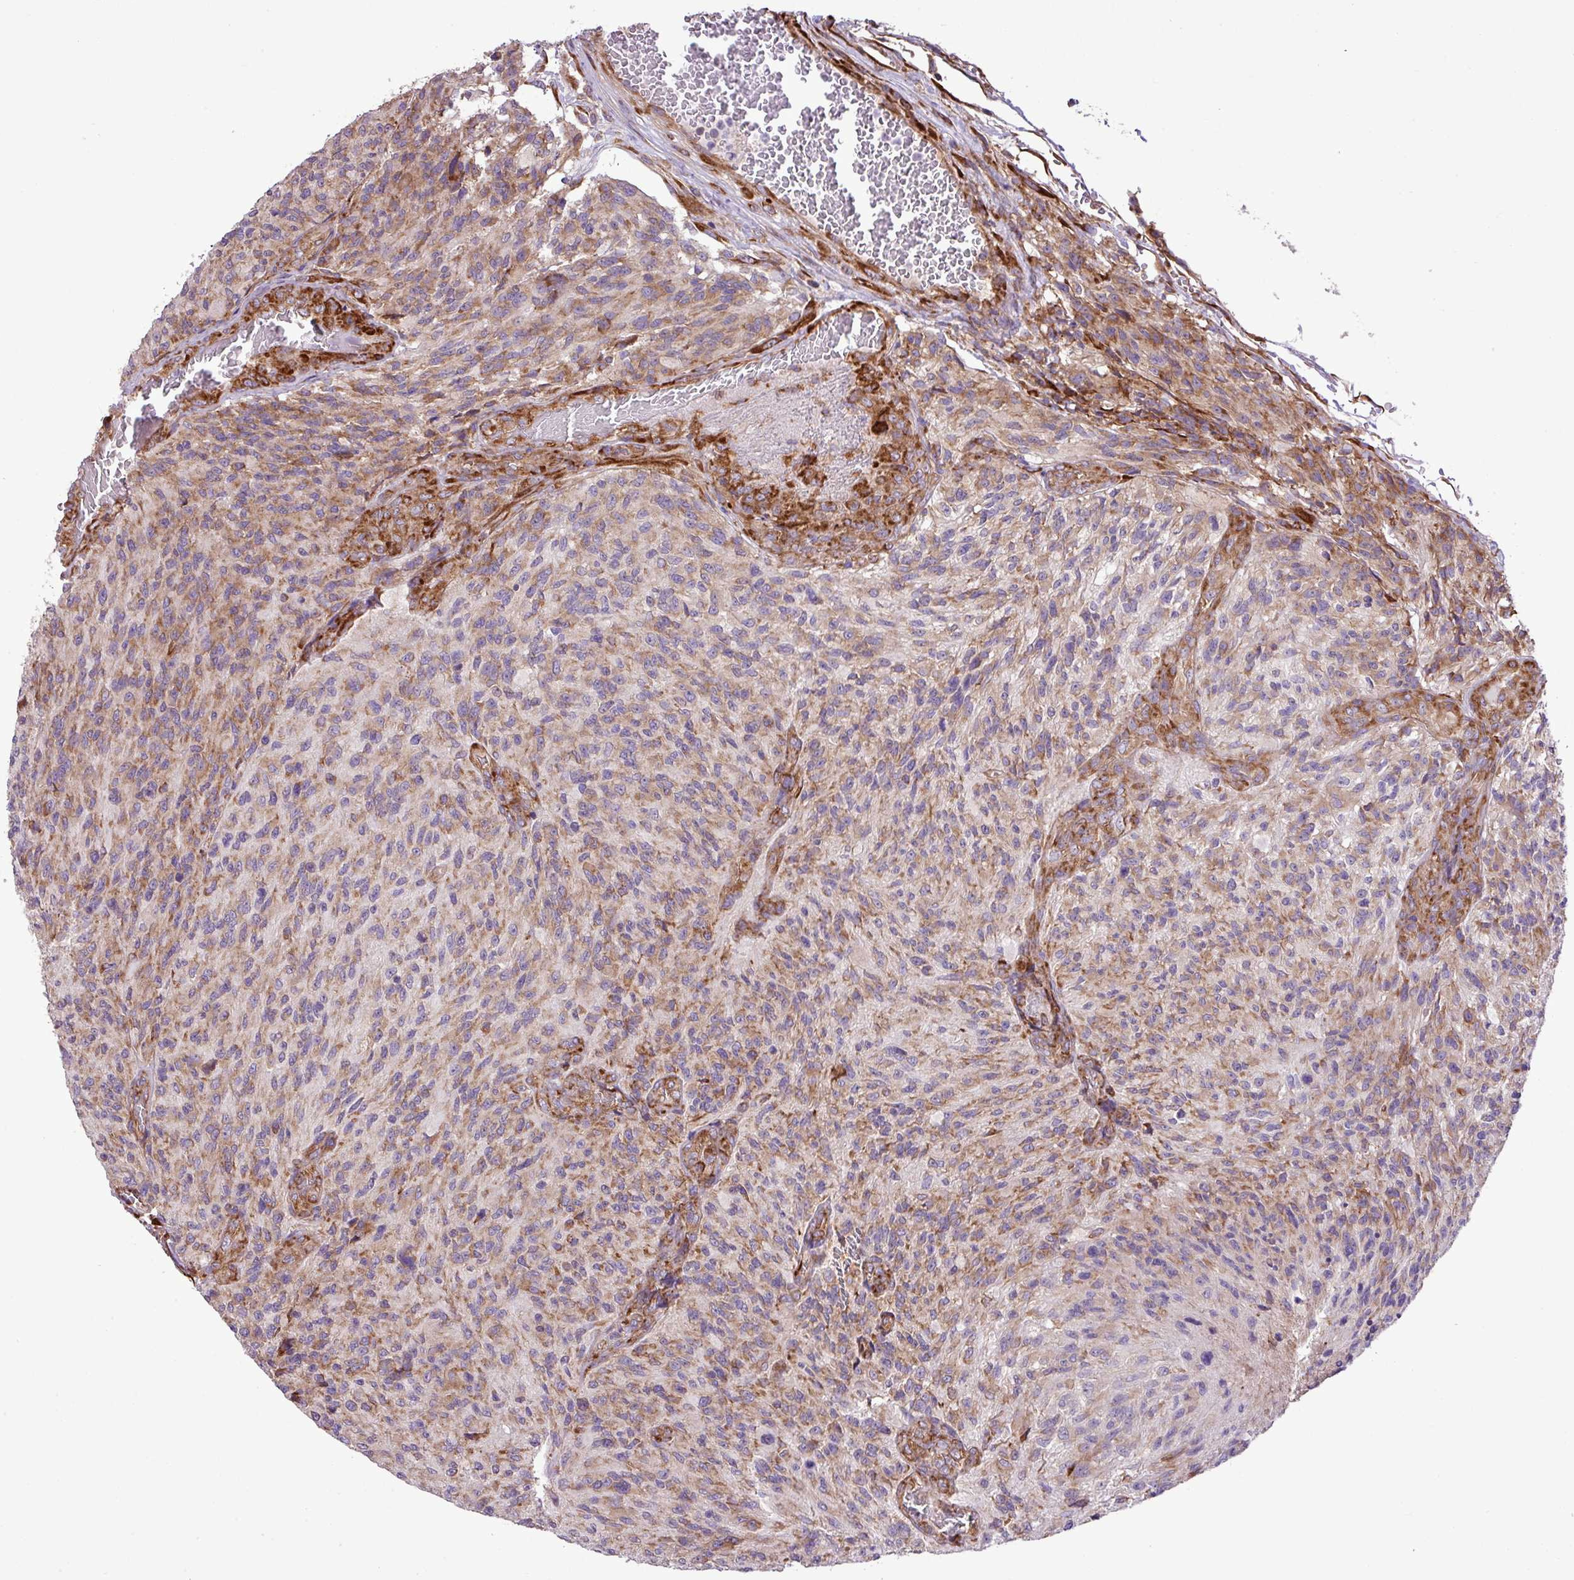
{"staining": {"intensity": "moderate", "quantity": "25%-75%", "location": "cytoplasmic/membranous"}, "tissue": "glioma", "cell_type": "Tumor cells", "image_type": "cancer", "snomed": [{"axis": "morphology", "description": "Normal tissue, NOS"}, {"axis": "morphology", "description": "Glioma, malignant, High grade"}, {"axis": "topography", "description": "Cerebral cortex"}], "caption": "Moderate cytoplasmic/membranous staining for a protein is seen in about 25%-75% of tumor cells of glioma using IHC.", "gene": "RPL13", "patient": {"sex": "male", "age": 56}}